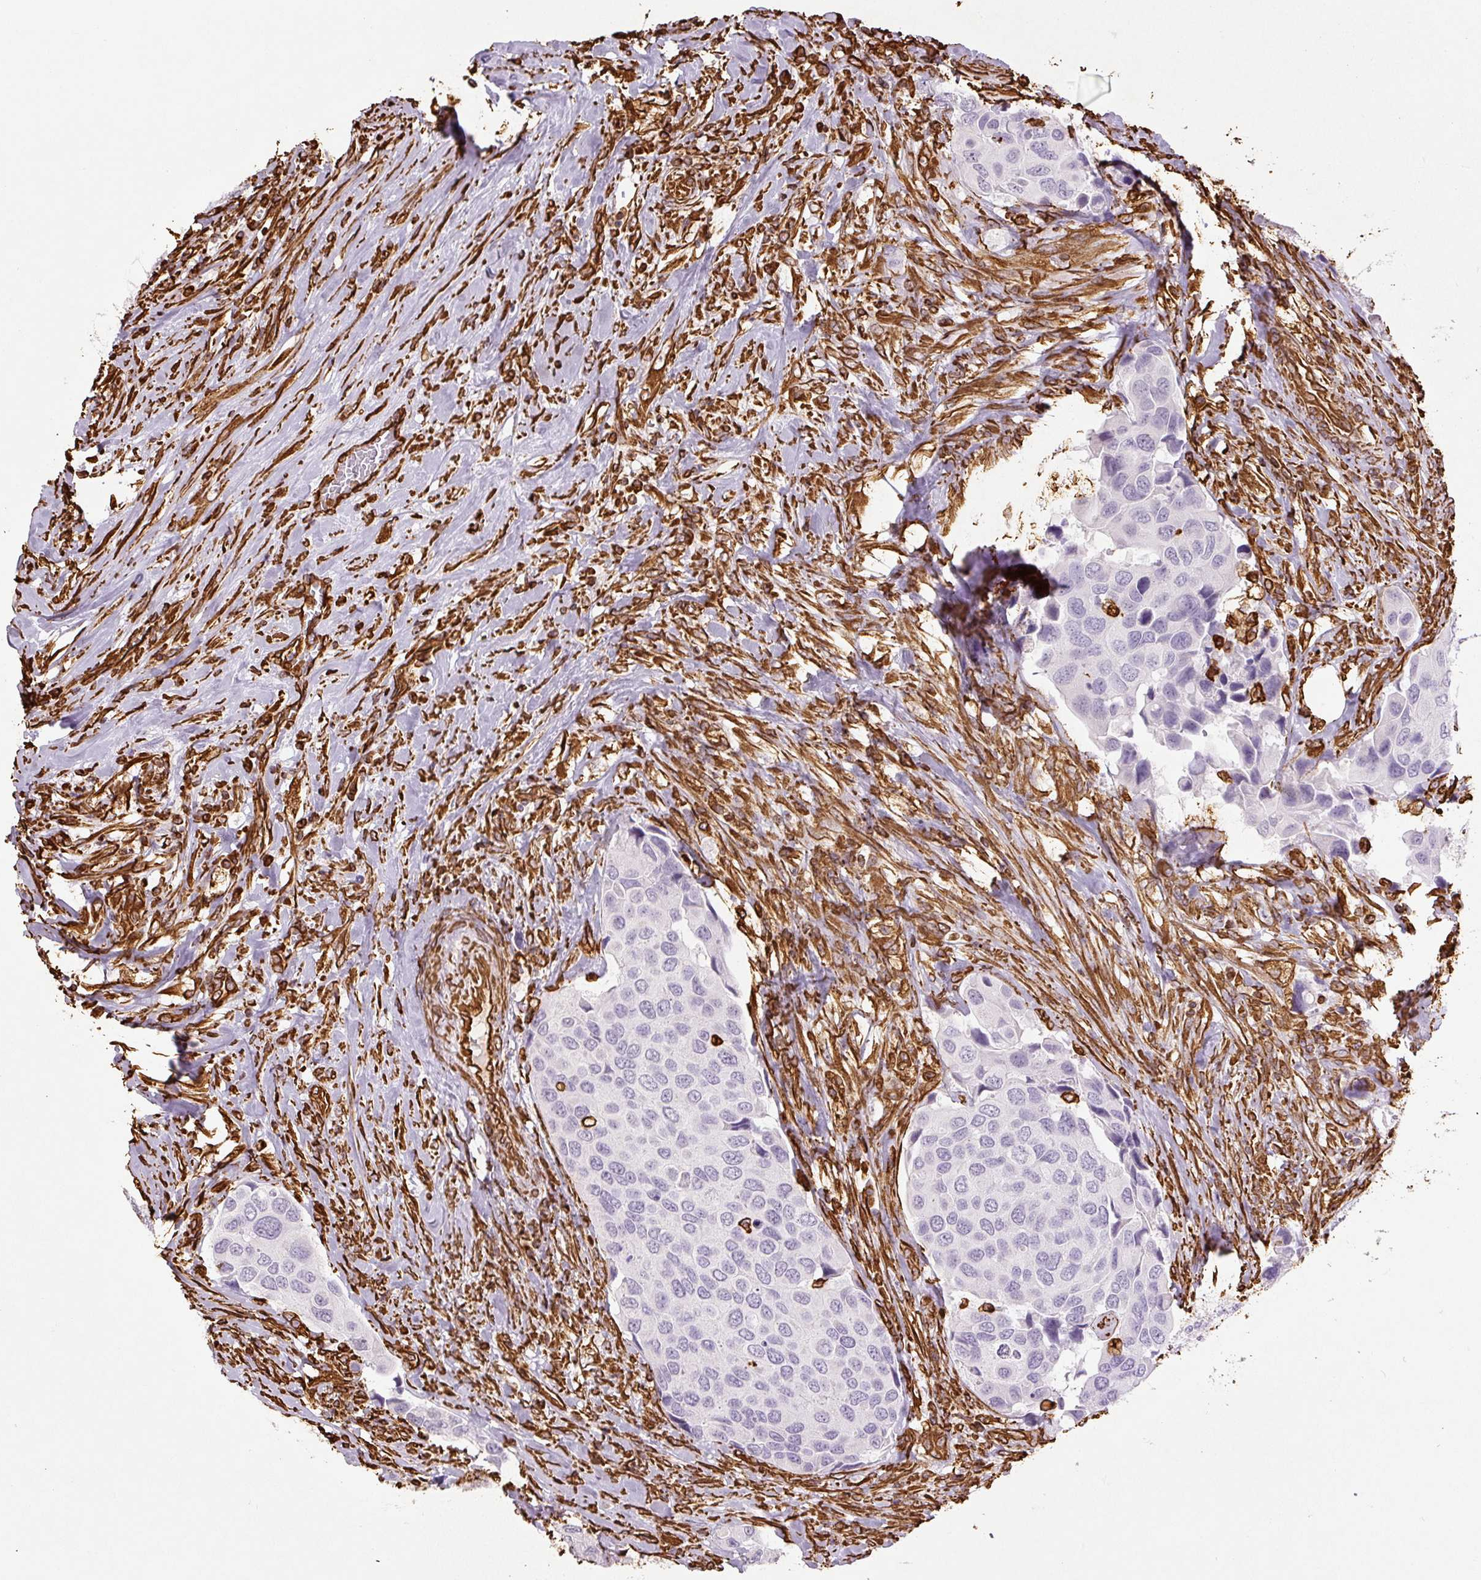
{"staining": {"intensity": "negative", "quantity": "none", "location": "none"}, "tissue": "urothelial cancer", "cell_type": "Tumor cells", "image_type": "cancer", "snomed": [{"axis": "morphology", "description": "Urothelial carcinoma, High grade"}, {"axis": "topography", "description": "Urinary bladder"}], "caption": "Immunohistochemistry (IHC) image of human urothelial cancer stained for a protein (brown), which demonstrates no expression in tumor cells.", "gene": "VIM", "patient": {"sex": "male", "age": 74}}